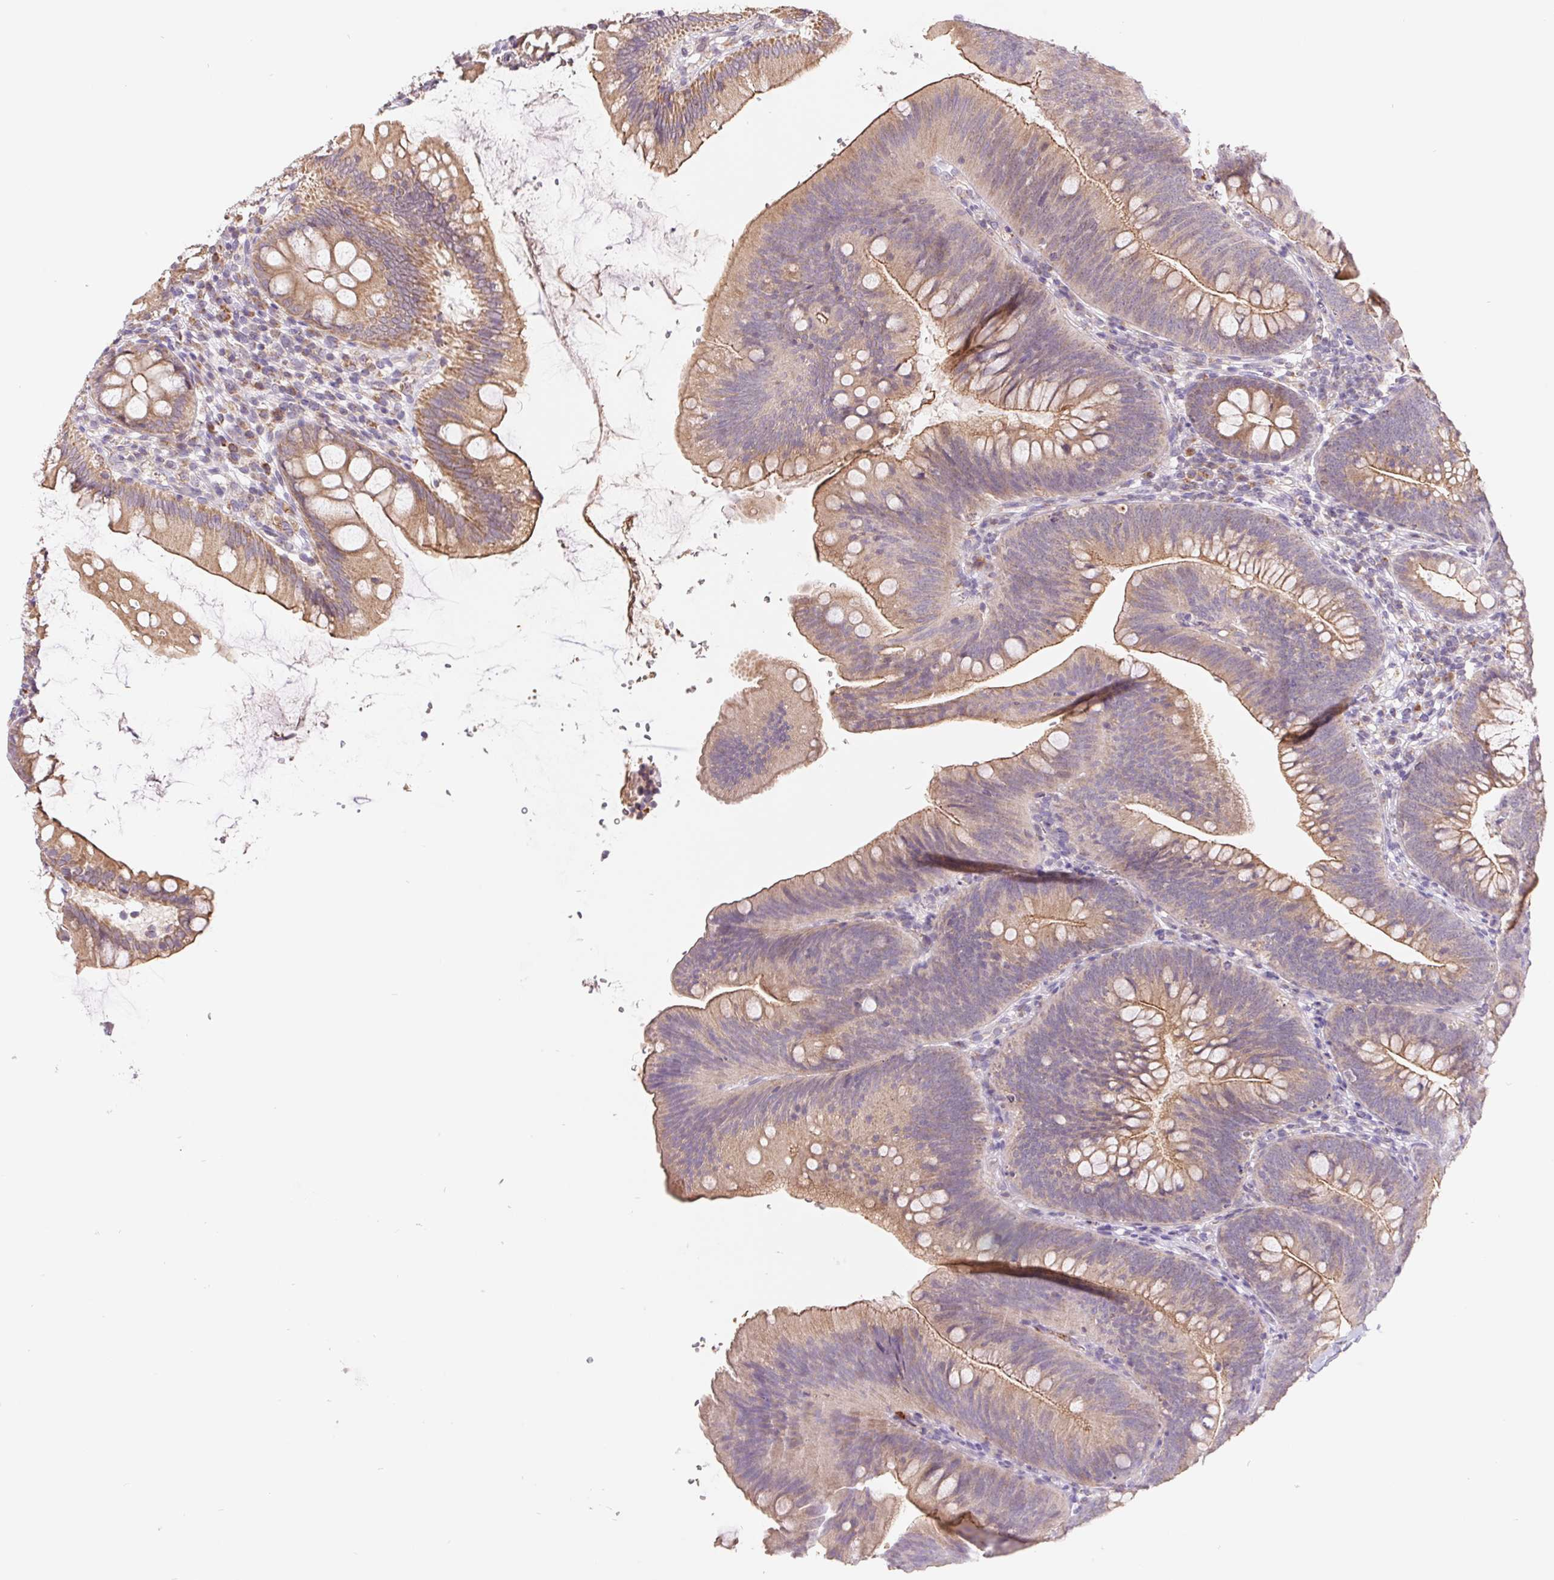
{"staining": {"intensity": "weak", "quantity": "25%-75%", "location": "cytoplasmic/membranous"}, "tissue": "colon", "cell_type": "Endothelial cells", "image_type": "normal", "snomed": [{"axis": "morphology", "description": "Normal tissue, NOS"}, {"axis": "morphology", "description": "Adenoma, NOS"}, {"axis": "topography", "description": "Soft tissue"}, {"axis": "topography", "description": "Colon"}], "caption": "Immunohistochemistry (IHC) photomicrograph of benign human colon stained for a protein (brown), which reveals low levels of weak cytoplasmic/membranous staining in approximately 25%-75% of endothelial cells.", "gene": "EMC6", "patient": {"sex": "male", "age": 47}}